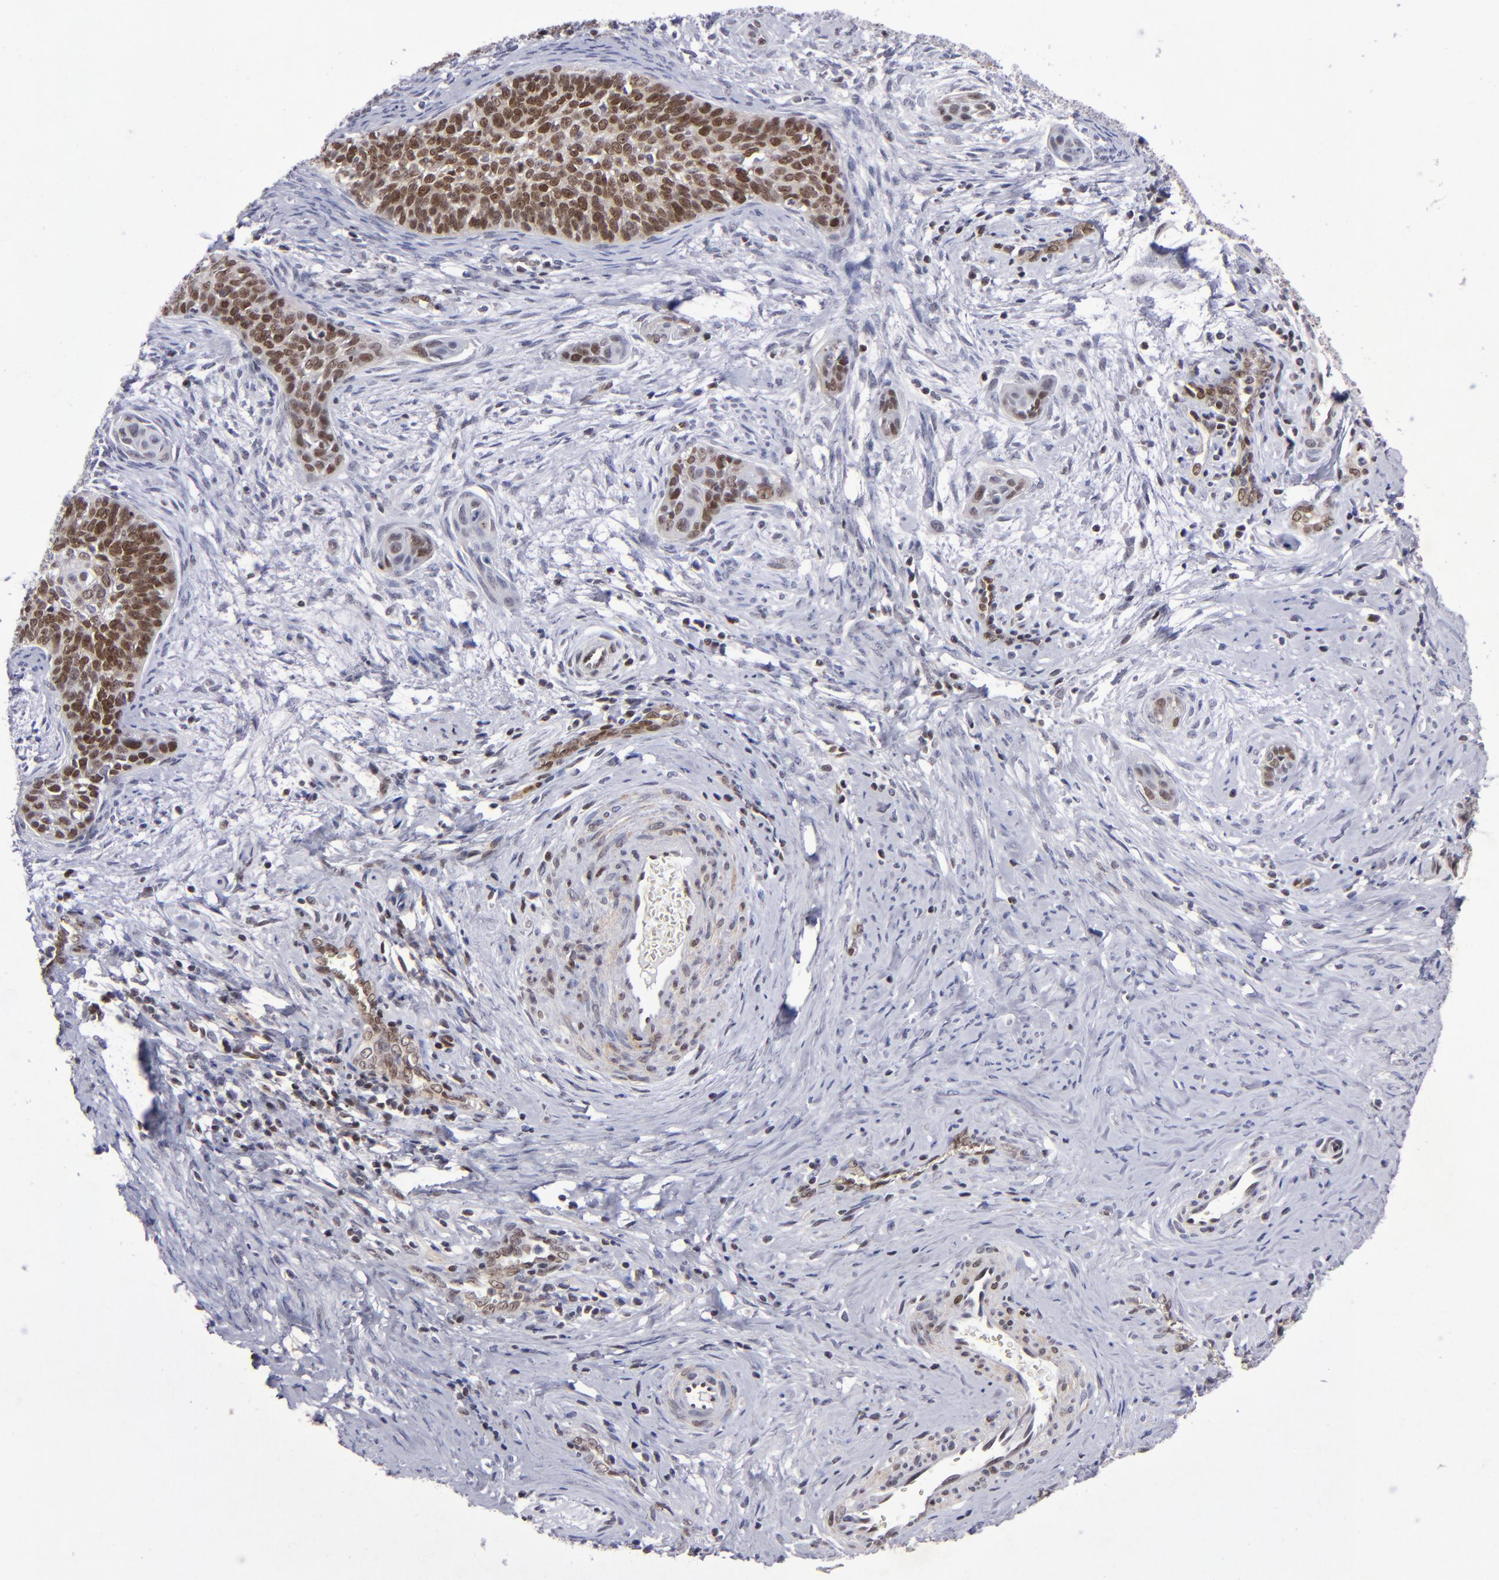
{"staining": {"intensity": "weak", "quantity": ">75%", "location": "cytoplasmic/membranous,nuclear"}, "tissue": "cervical cancer", "cell_type": "Tumor cells", "image_type": "cancer", "snomed": [{"axis": "morphology", "description": "Squamous cell carcinoma, NOS"}, {"axis": "topography", "description": "Cervix"}], "caption": "Immunohistochemical staining of squamous cell carcinoma (cervical) displays low levels of weak cytoplasmic/membranous and nuclear positivity in approximately >75% of tumor cells.", "gene": "MGMT", "patient": {"sex": "female", "age": 33}}